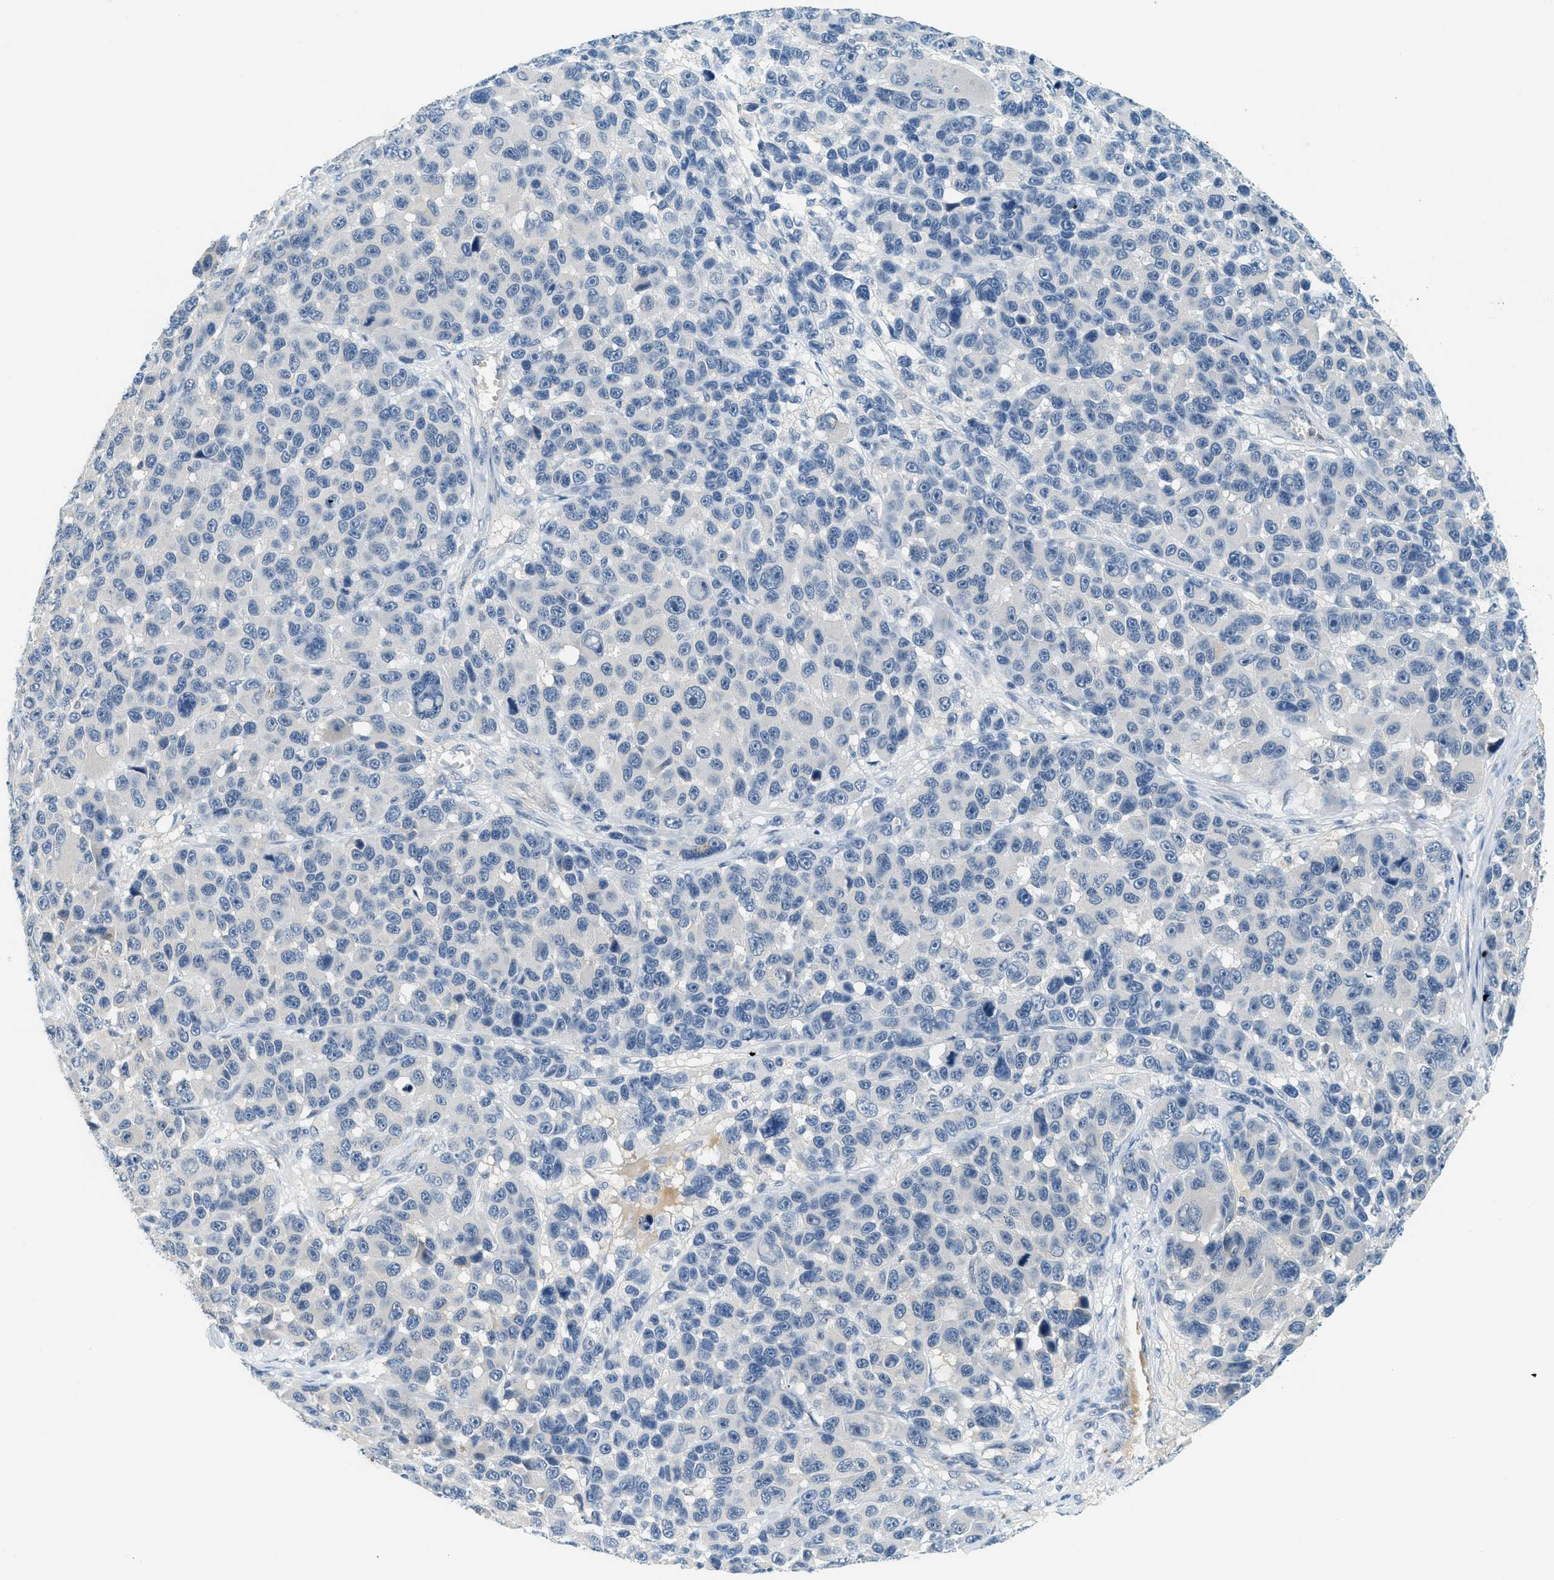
{"staining": {"intensity": "negative", "quantity": "none", "location": "none"}, "tissue": "melanoma", "cell_type": "Tumor cells", "image_type": "cancer", "snomed": [{"axis": "morphology", "description": "Malignant melanoma, NOS"}, {"axis": "topography", "description": "Skin"}], "caption": "The micrograph shows no significant staining in tumor cells of malignant melanoma.", "gene": "RASGRP2", "patient": {"sex": "male", "age": 53}}